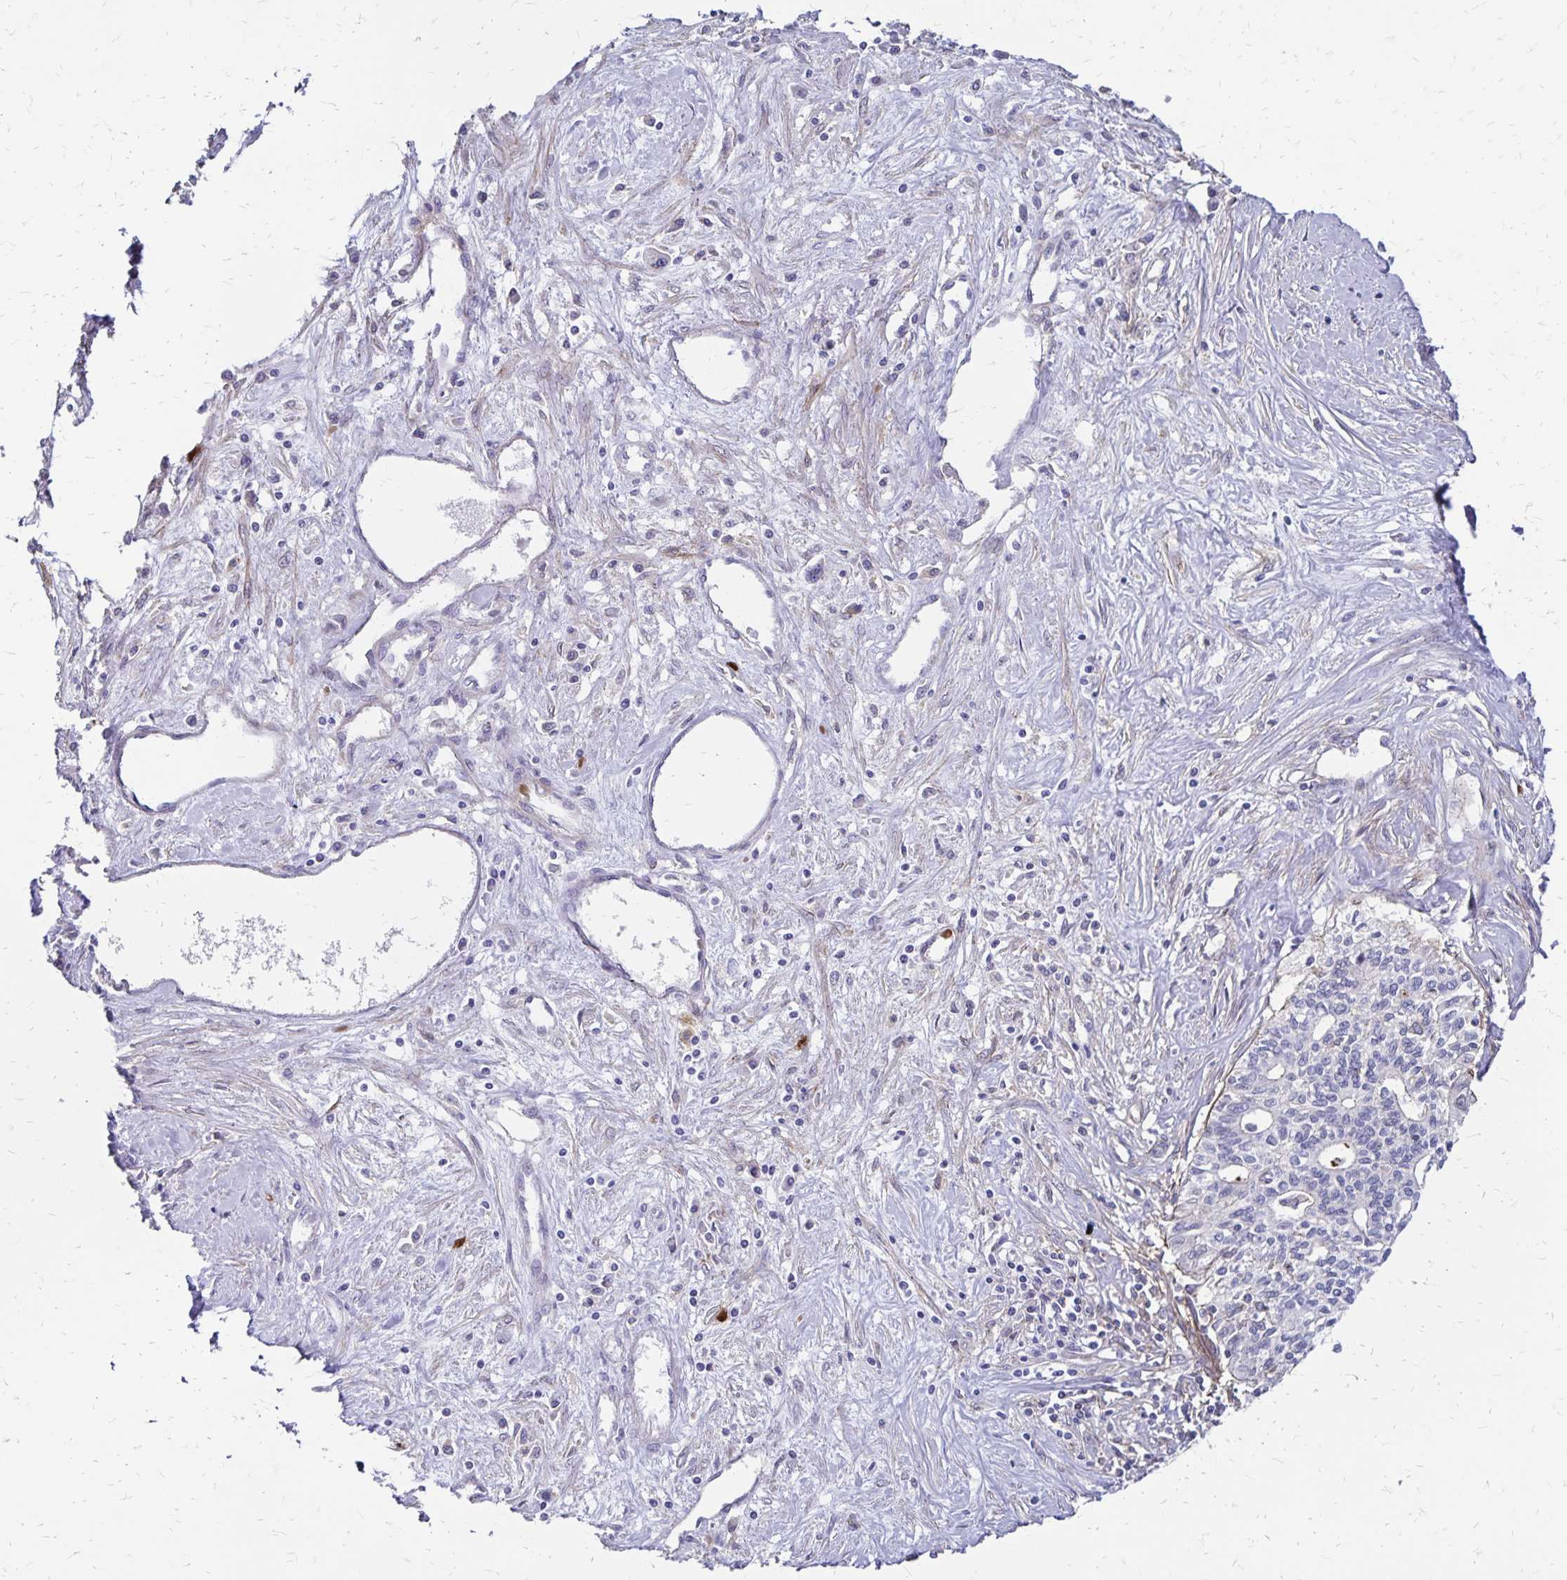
{"staining": {"intensity": "negative", "quantity": "none", "location": "none"}, "tissue": "liver cancer", "cell_type": "Tumor cells", "image_type": "cancer", "snomed": [{"axis": "morphology", "description": "Cholangiocarcinoma"}, {"axis": "topography", "description": "Liver"}], "caption": "Liver cancer (cholangiocarcinoma) was stained to show a protein in brown. There is no significant expression in tumor cells. (Stains: DAB (3,3'-diaminobenzidine) immunohistochemistry (IHC) with hematoxylin counter stain, Microscopy: brightfield microscopy at high magnification).", "gene": "TNS3", "patient": {"sex": "female", "age": 61}}